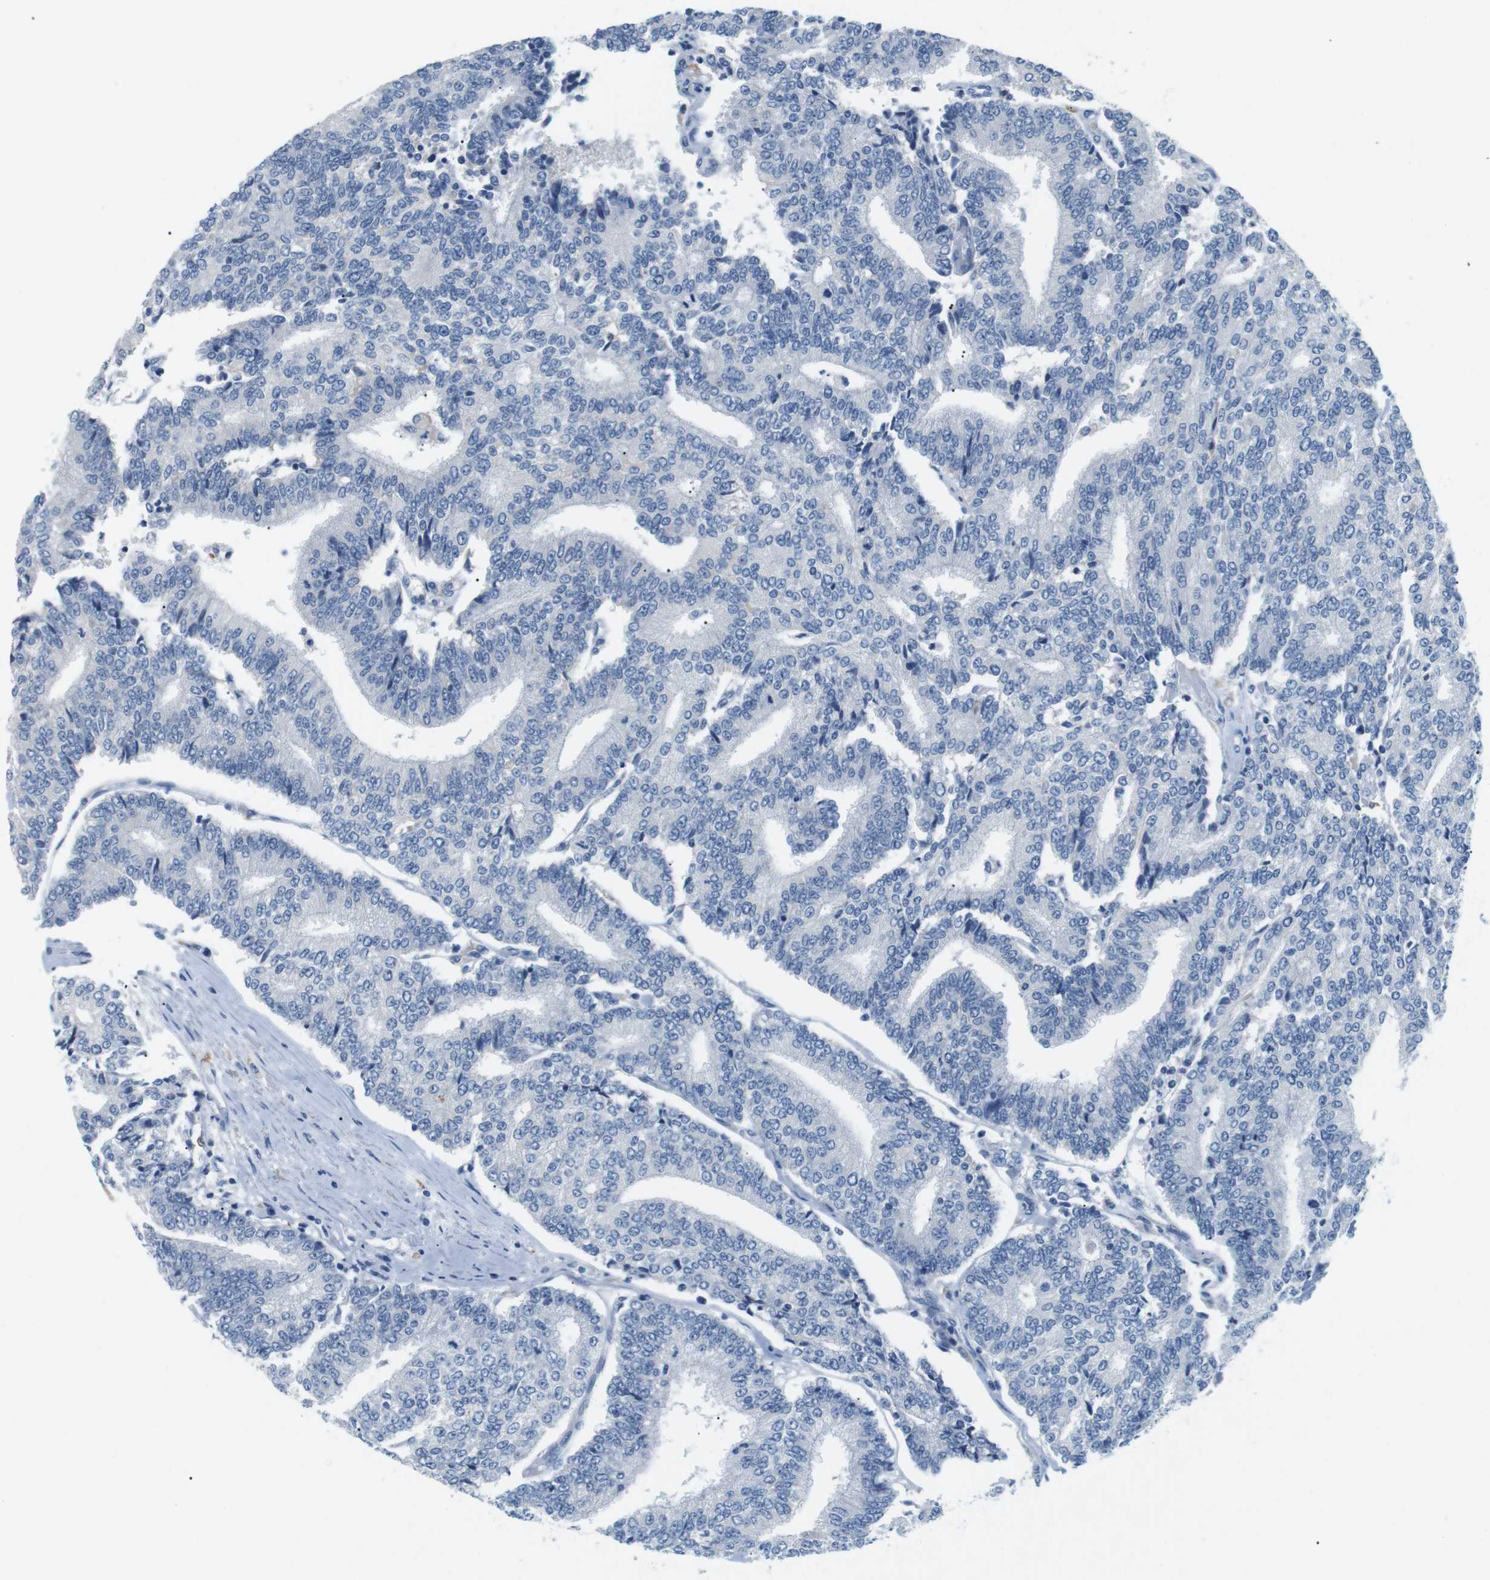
{"staining": {"intensity": "negative", "quantity": "none", "location": "none"}, "tissue": "prostate cancer", "cell_type": "Tumor cells", "image_type": "cancer", "snomed": [{"axis": "morphology", "description": "Normal tissue, NOS"}, {"axis": "morphology", "description": "Adenocarcinoma, High grade"}, {"axis": "topography", "description": "Prostate"}, {"axis": "topography", "description": "Seminal veicle"}], "caption": "High-grade adenocarcinoma (prostate) was stained to show a protein in brown. There is no significant expression in tumor cells. (Brightfield microscopy of DAB (3,3'-diaminobenzidine) IHC at high magnification).", "gene": "FCGRT", "patient": {"sex": "male", "age": 55}}